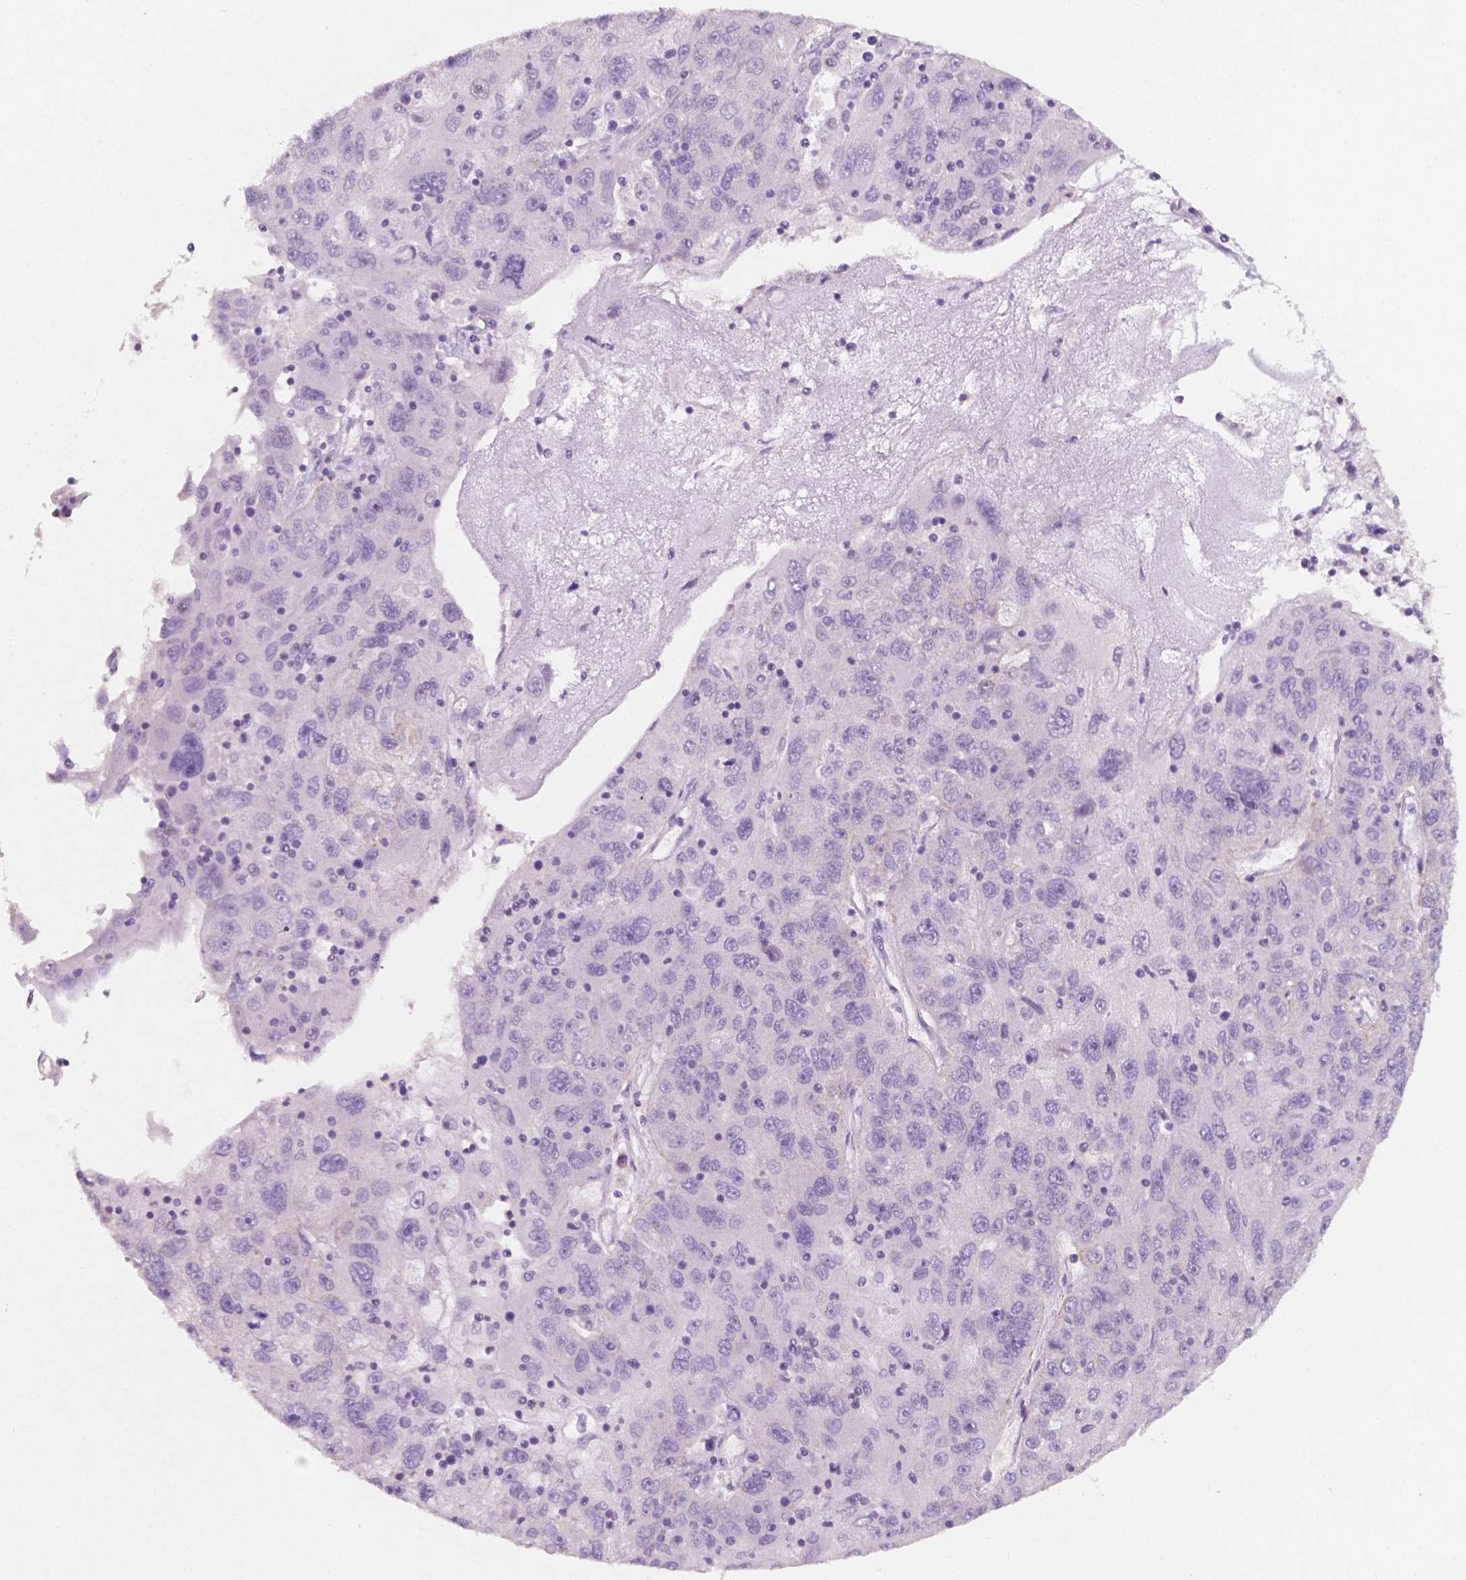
{"staining": {"intensity": "negative", "quantity": "none", "location": "none"}, "tissue": "stomach cancer", "cell_type": "Tumor cells", "image_type": "cancer", "snomed": [{"axis": "morphology", "description": "Adenocarcinoma, NOS"}, {"axis": "topography", "description": "Stomach"}], "caption": "Immunohistochemistry histopathology image of neoplastic tissue: human stomach adenocarcinoma stained with DAB reveals no significant protein expression in tumor cells. (DAB (3,3'-diaminobenzidine) immunohistochemistry (IHC) with hematoxylin counter stain).", "gene": "EGFR", "patient": {"sex": "male", "age": 56}}